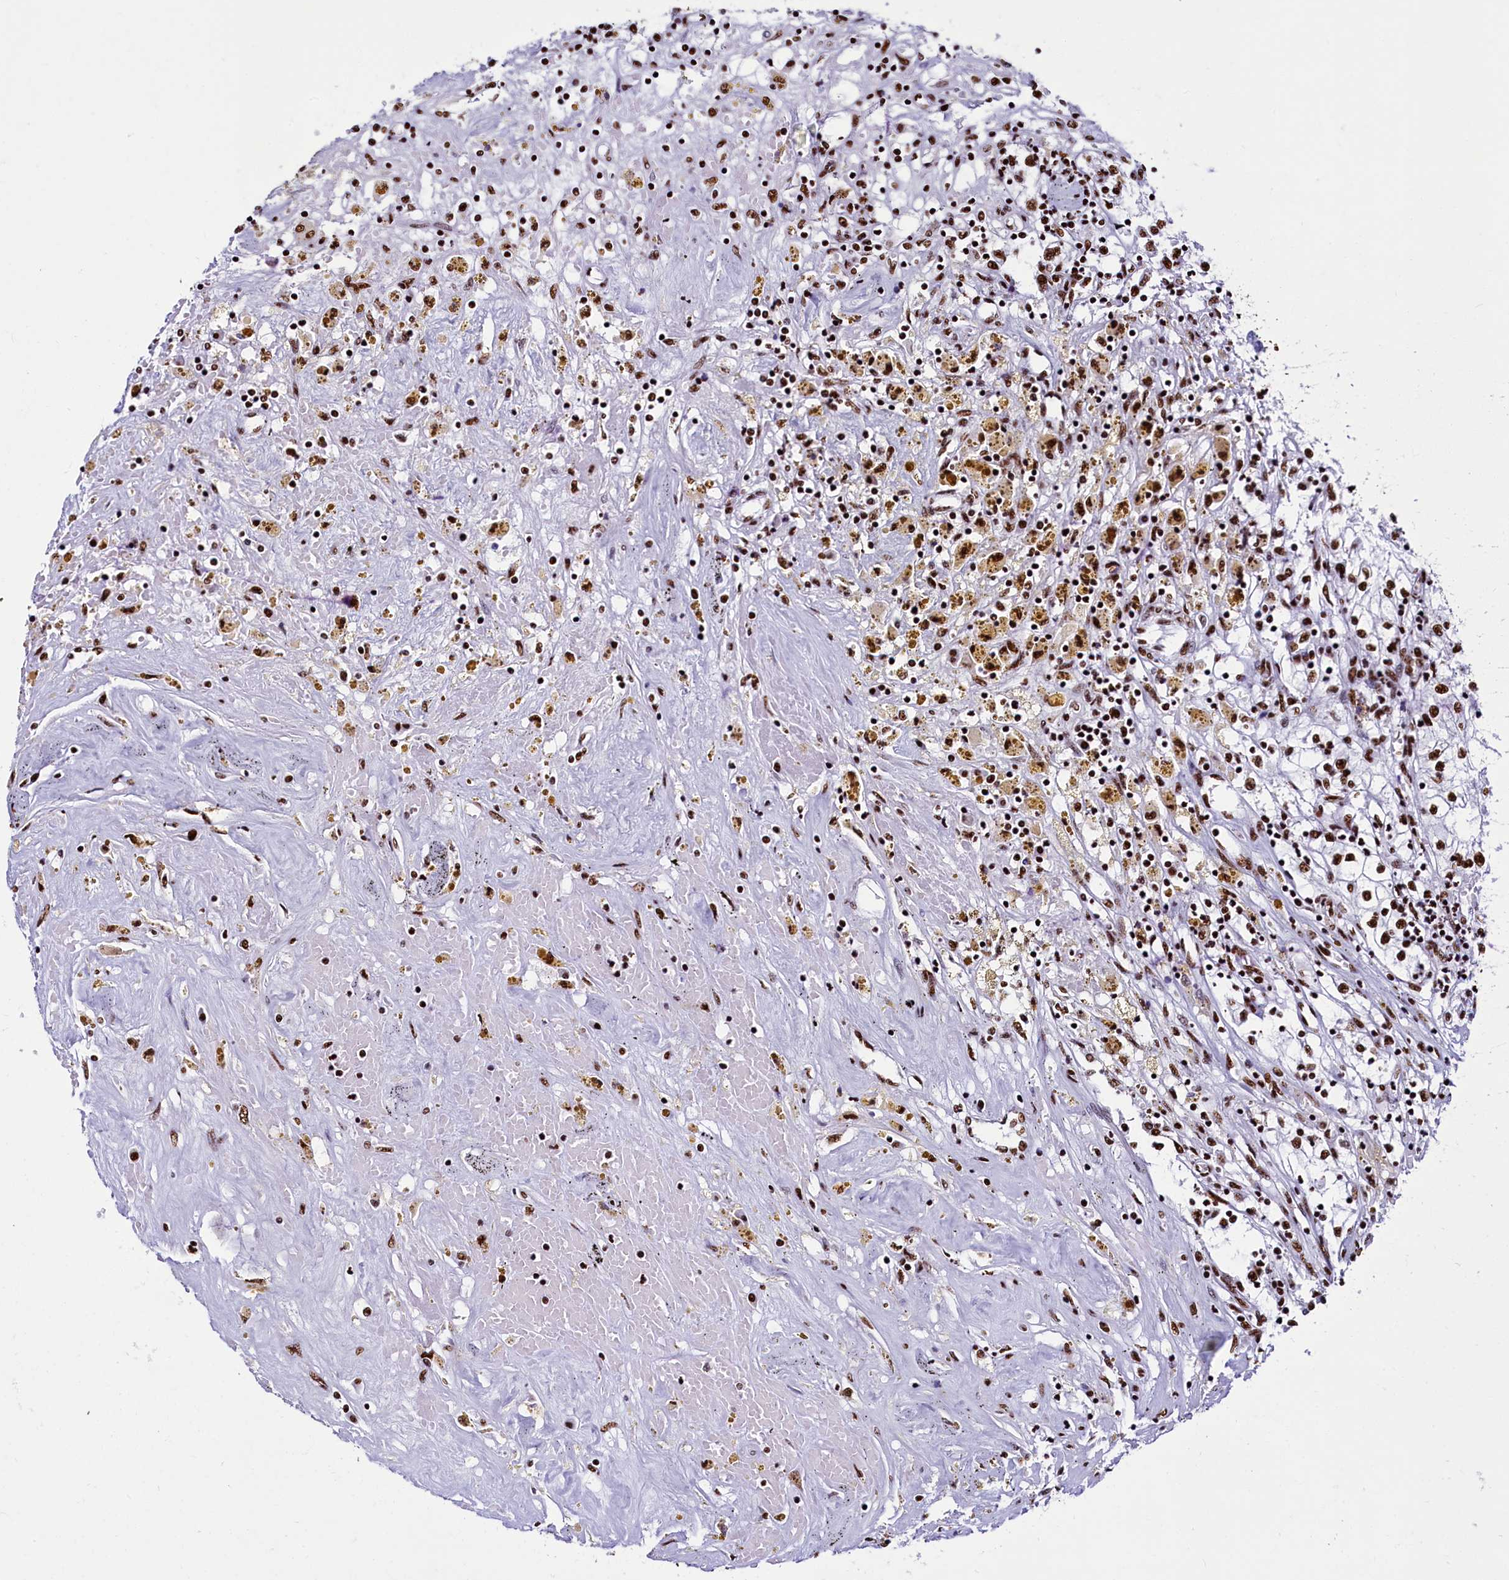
{"staining": {"intensity": "moderate", "quantity": ">75%", "location": "nuclear"}, "tissue": "renal cancer", "cell_type": "Tumor cells", "image_type": "cancer", "snomed": [{"axis": "morphology", "description": "Adenocarcinoma, NOS"}, {"axis": "topography", "description": "Kidney"}], "caption": "A brown stain labels moderate nuclear staining of a protein in renal cancer tumor cells.", "gene": "SRRM2", "patient": {"sex": "male", "age": 56}}